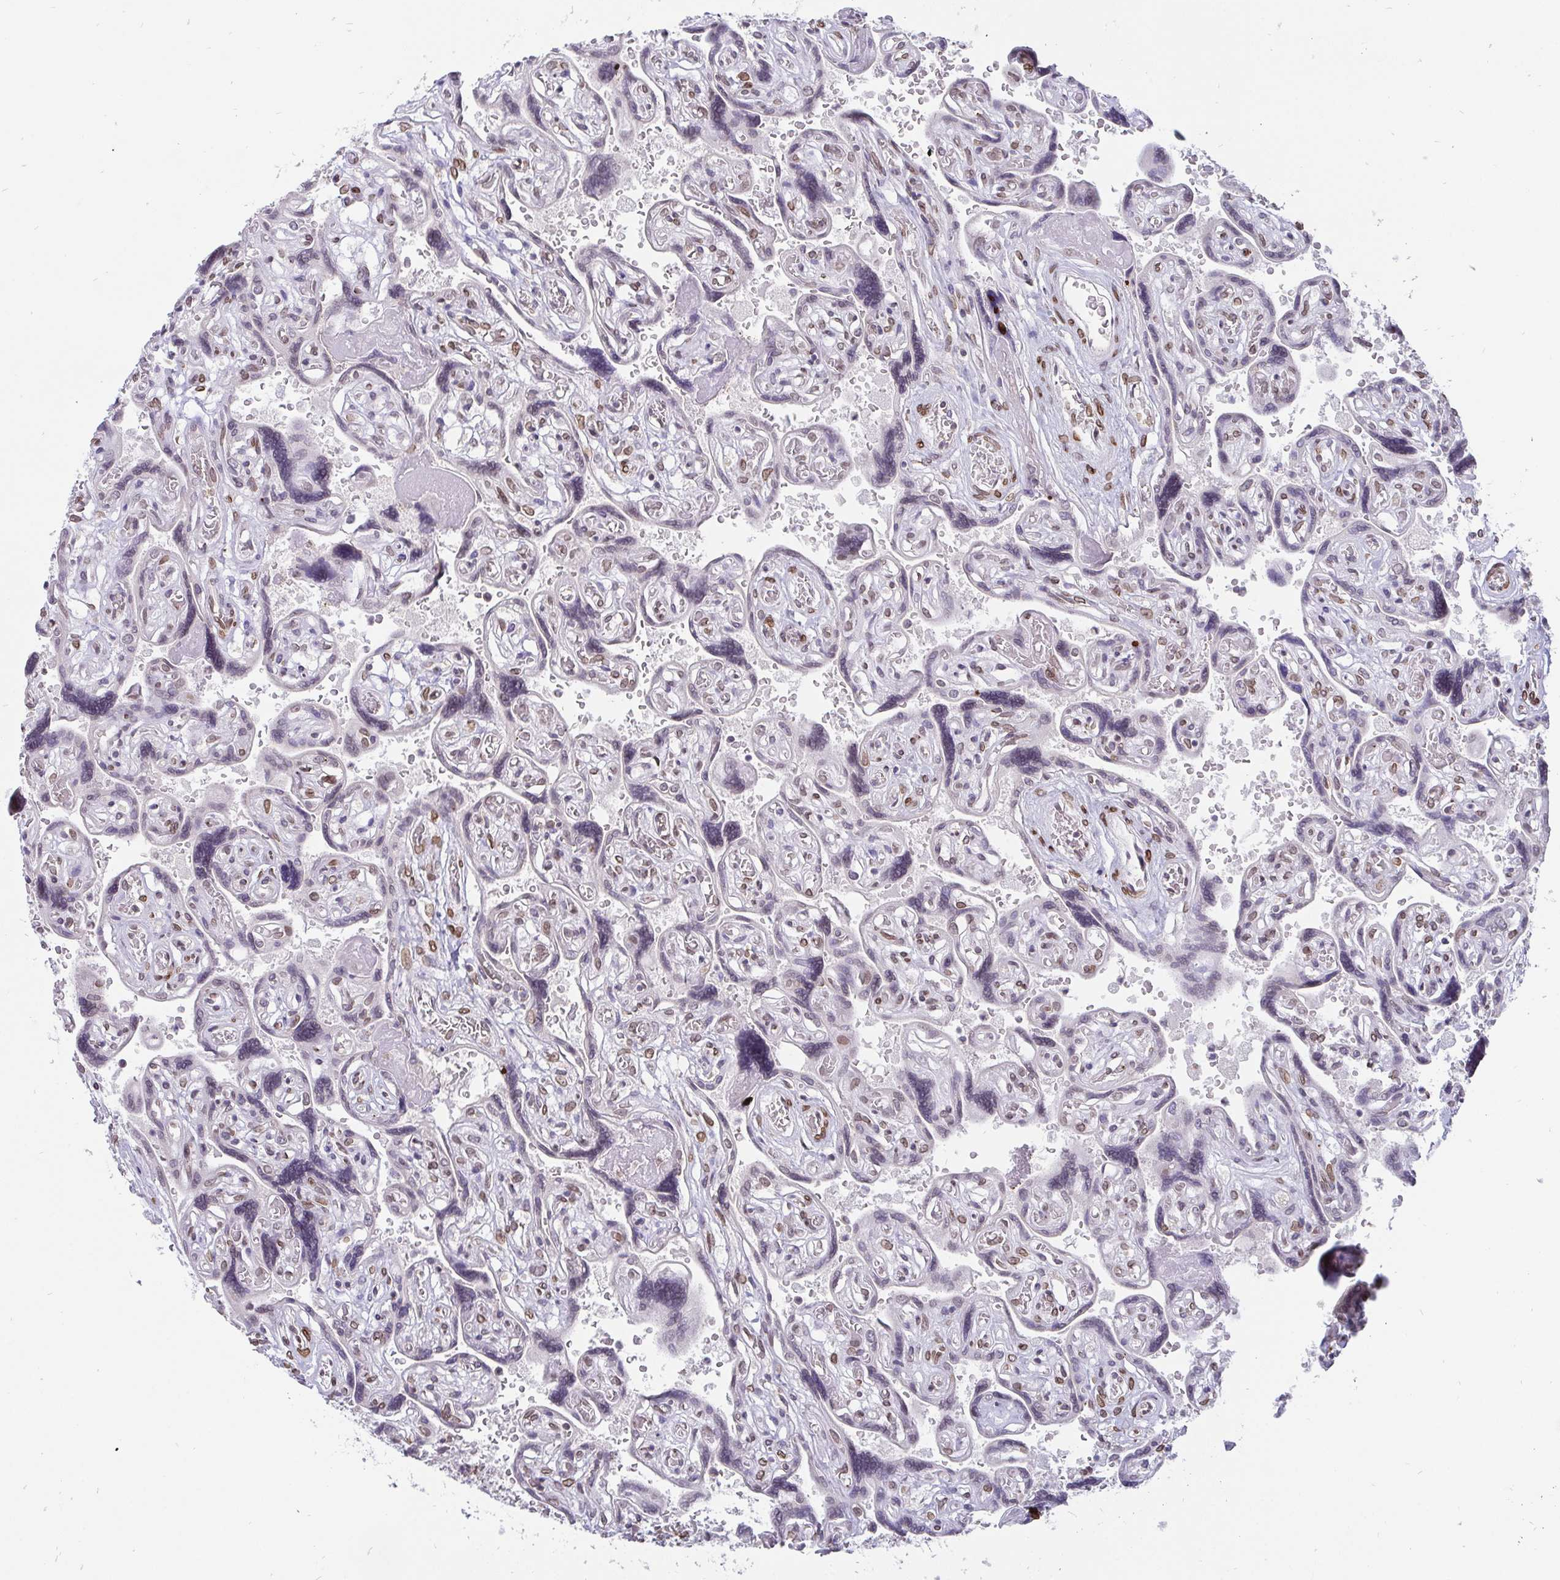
{"staining": {"intensity": "moderate", "quantity": ">75%", "location": "cytoplasmic/membranous,nuclear"}, "tissue": "placenta", "cell_type": "Decidual cells", "image_type": "normal", "snomed": [{"axis": "morphology", "description": "Normal tissue, NOS"}, {"axis": "topography", "description": "Placenta"}], "caption": "A histopathology image showing moderate cytoplasmic/membranous,nuclear expression in approximately >75% of decidual cells in normal placenta, as visualized by brown immunohistochemical staining.", "gene": "EMD", "patient": {"sex": "female", "age": 32}}